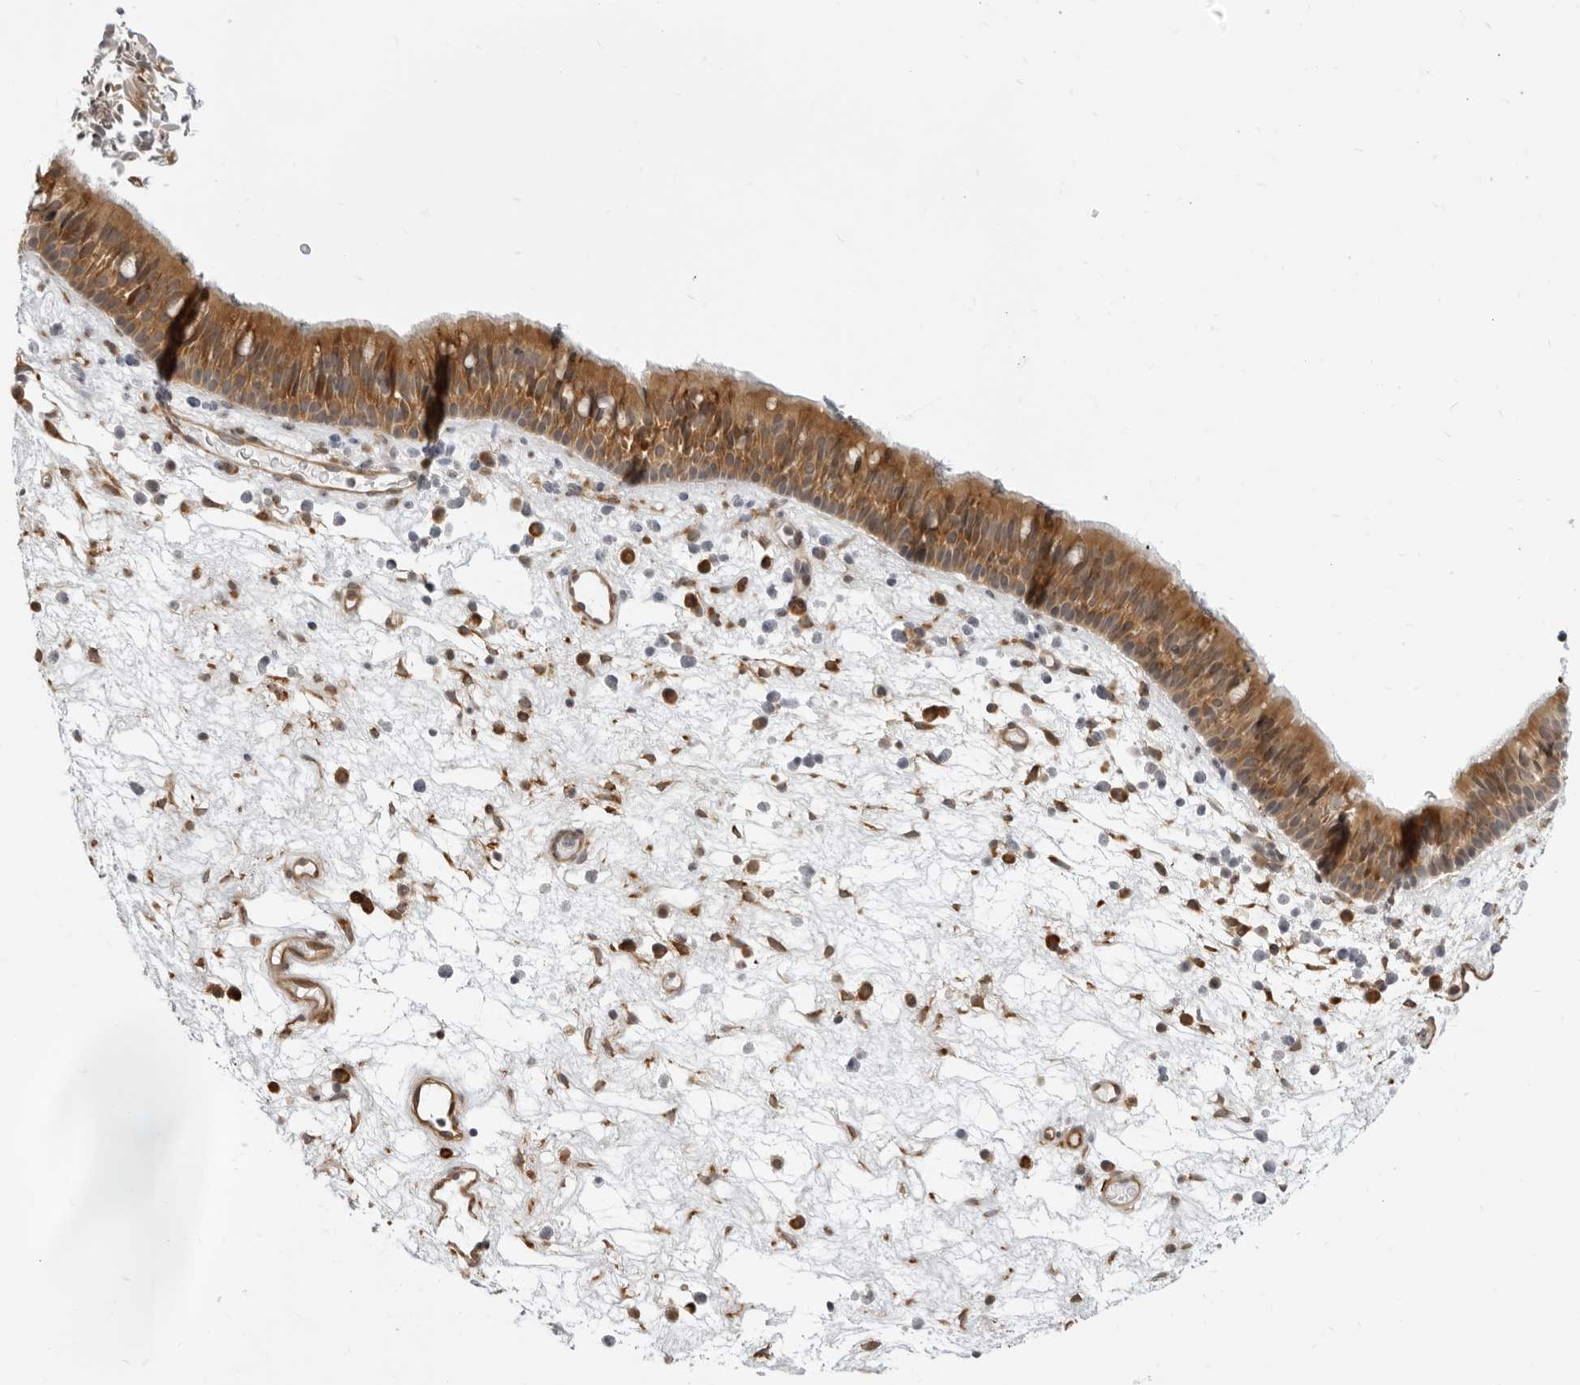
{"staining": {"intensity": "moderate", "quantity": ">75%", "location": "cytoplasmic/membranous"}, "tissue": "nasopharynx", "cell_type": "Respiratory epithelial cells", "image_type": "normal", "snomed": [{"axis": "morphology", "description": "Normal tissue, NOS"}, {"axis": "morphology", "description": "Inflammation, NOS"}, {"axis": "morphology", "description": "Malignant melanoma, Metastatic site"}, {"axis": "topography", "description": "Nasopharynx"}], "caption": "Nasopharynx stained with immunohistochemistry (IHC) displays moderate cytoplasmic/membranous expression in about >75% of respiratory epithelial cells.", "gene": "SRGAP2", "patient": {"sex": "male", "age": 70}}